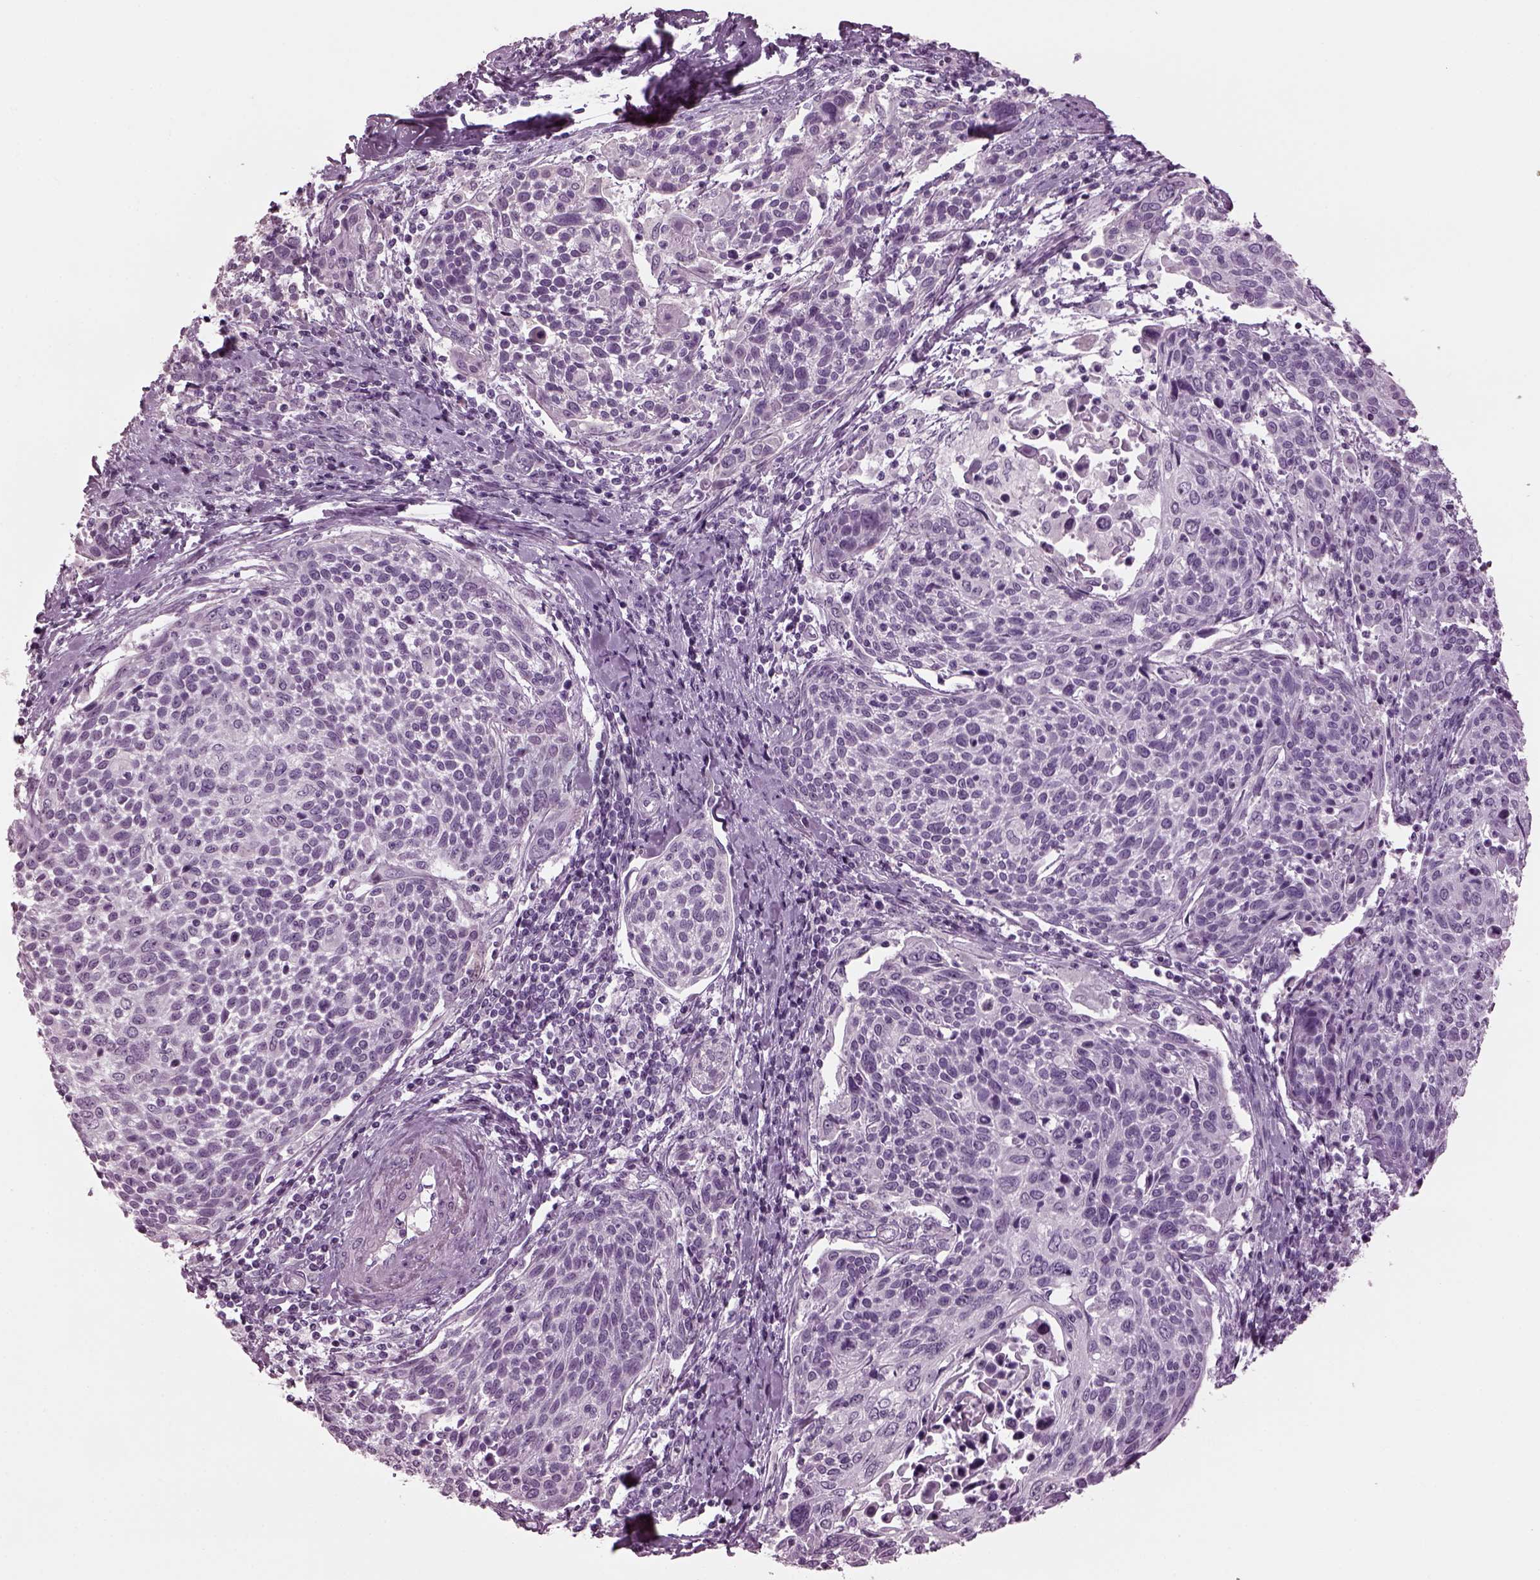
{"staining": {"intensity": "negative", "quantity": "none", "location": "none"}, "tissue": "cervical cancer", "cell_type": "Tumor cells", "image_type": "cancer", "snomed": [{"axis": "morphology", "description": "Squamous cell carcinoma, NOS"}, {"axis": "topography", "description": "Cervix"}], "caption": "Immunohistochemistry of cervical squamous cell carcinoma demonstrates no positivity in tumor cells.", "gene": "TPPP2", "patient": {"sex": "female", "age": 61}}